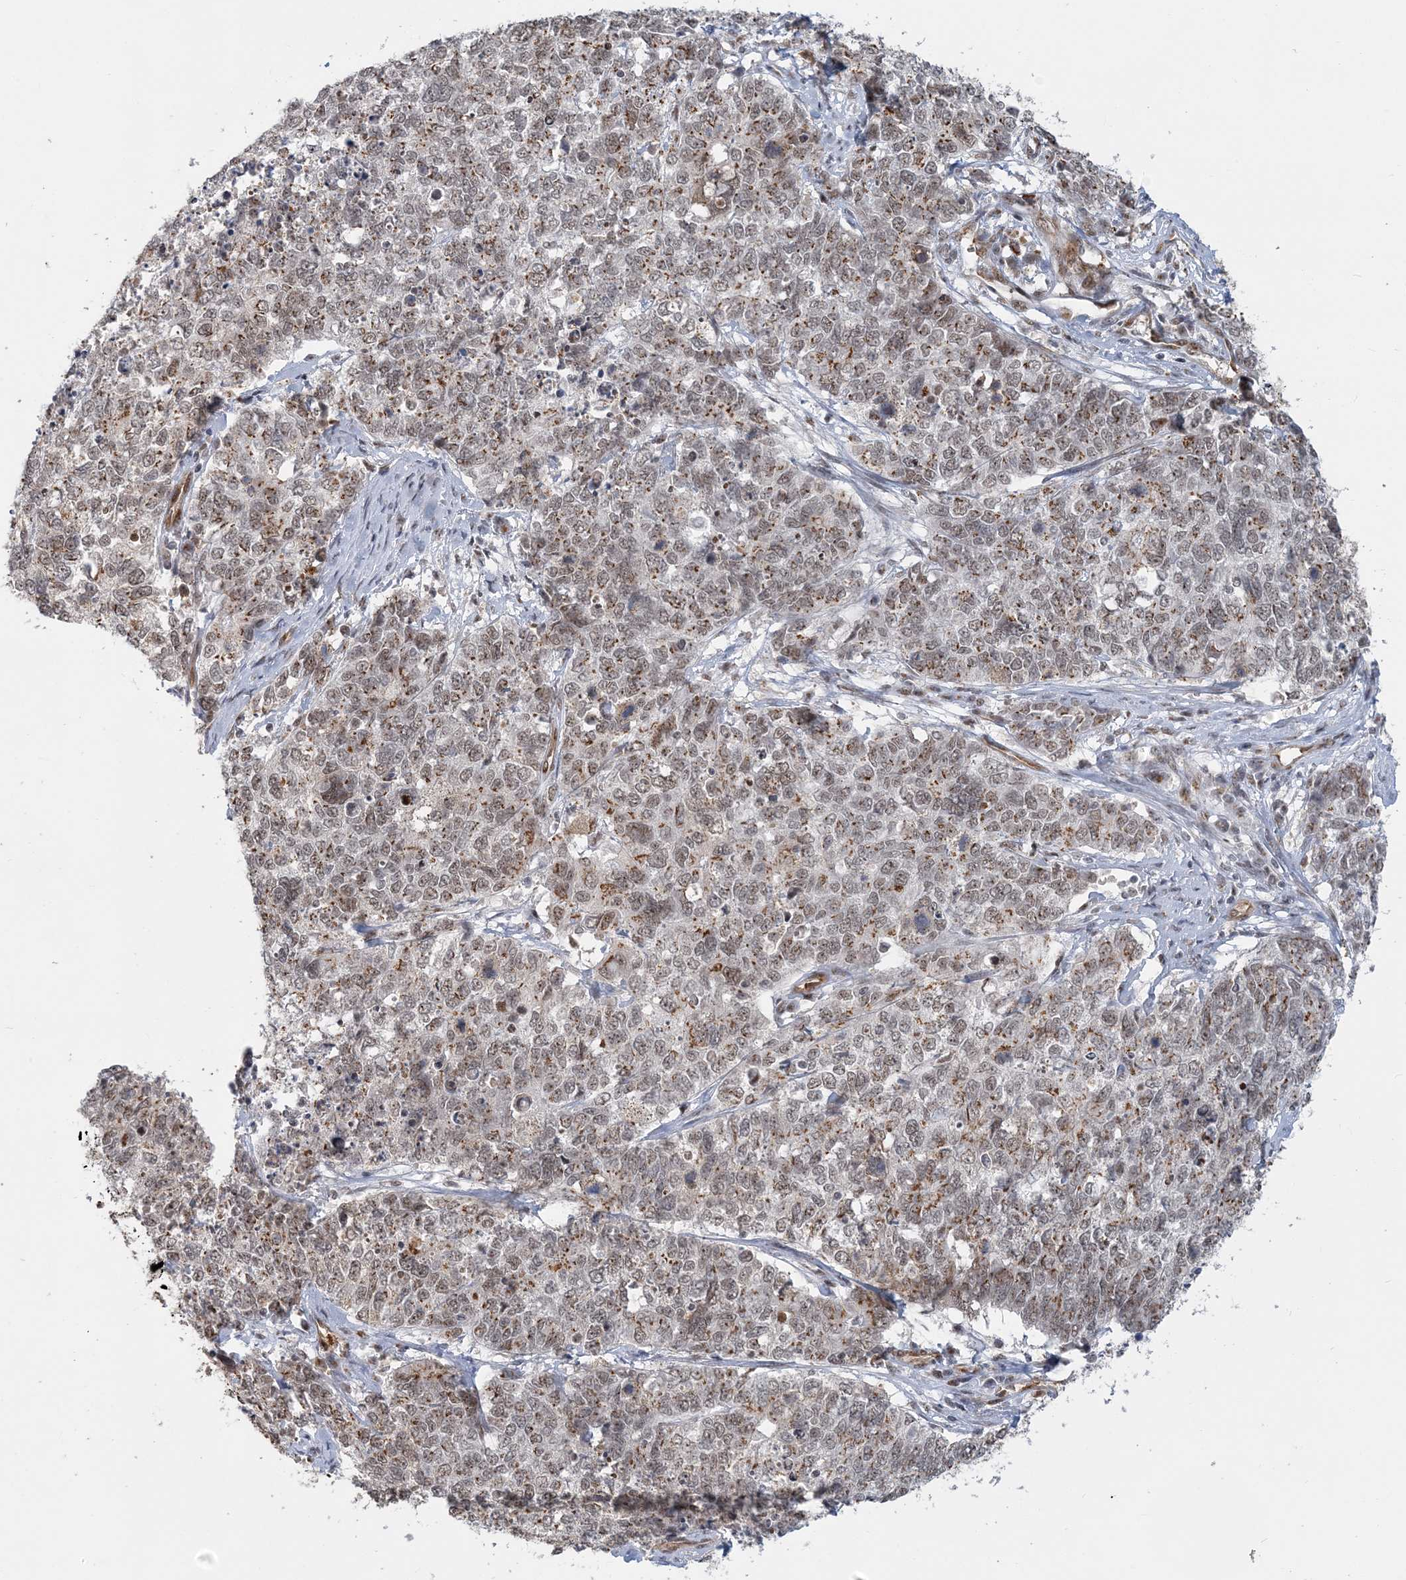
{"staining": {"intensity": "moderate", "quantity": ">75%", "location": "cytoplasmic/membranous,nuclear"}, "tissue": "cervical cancer", "cell_type": "Tumor cells", "image_type": "cancer", "snomed": [{"axis": "morphology", "description": "Squamous cell carcinoma, NOS"}, {"axis": "topography", "description": "Cervix"}], "caption": "An image showing moderate cytoplasmic/membranous and nuclear expression in approximately >75% of tumor cells in cervical squamous cell carcinoma, as visualized by brown immunohistochemical staining.", "gene": "PLRG1", "patient": {"sex": "female", "age": 63}}